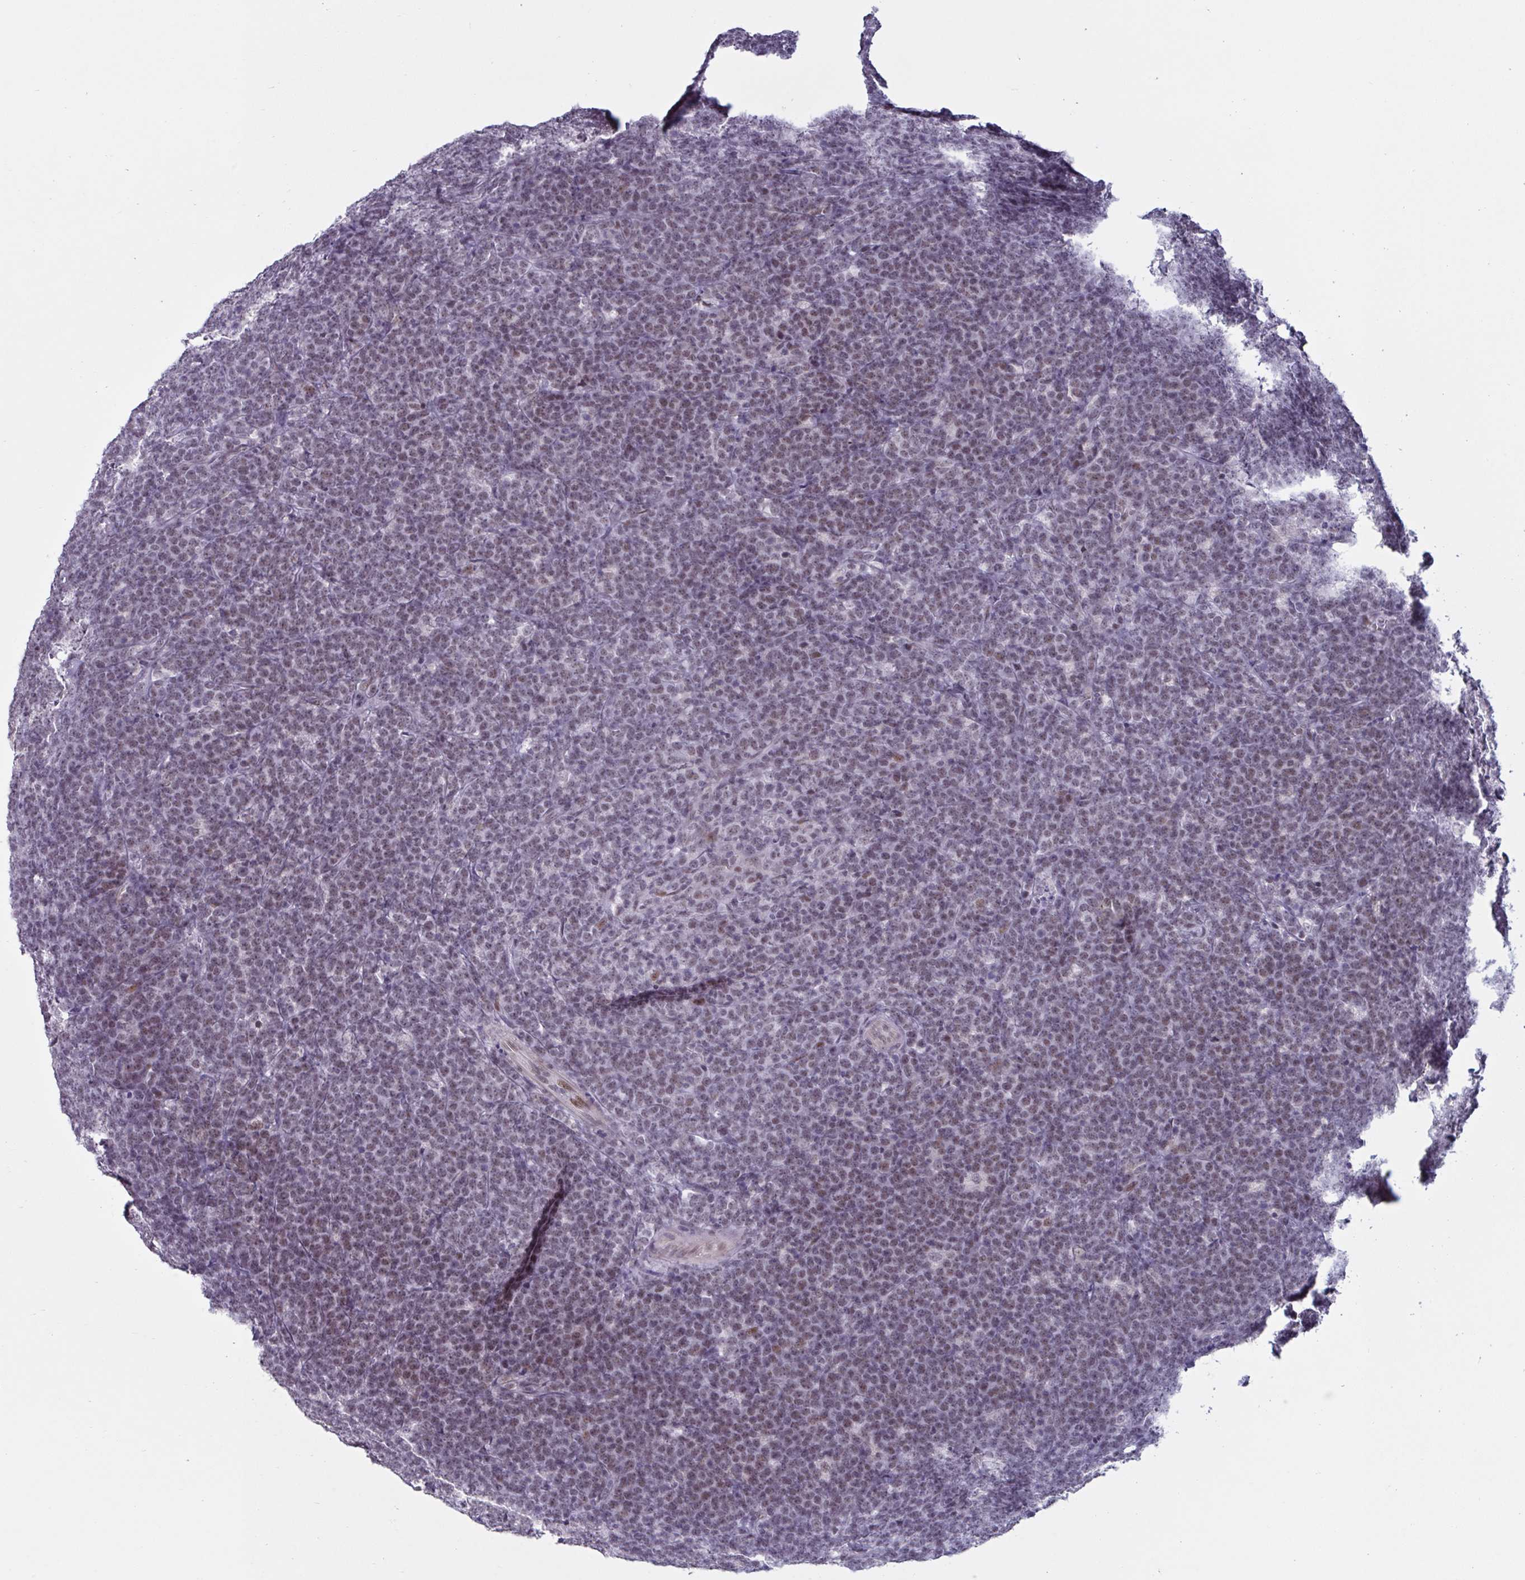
{"staining": {"intensity": "weak", "quantity": "25%-75%", "location": "nuclear"}, "tissue": "lymphoma", "cell_type": "Tumor cells", "image_type": "cancer", "snomed": [{"axis": "morphology", "description": "Malignant lymphoma, non-Hodgkin's type, High grade"}, {"axis": "topography", "description": "Small intestine"}, {"axis": "topography", "description": "Colon"}], "caption": "A low amount of weak nuclear expression is identified in approximately 25%-75% of tumor cells in lymphoma tissue. The protein of interest is stained brown, and the nuclei are stained in blue (DAB IHC with brightfield microscopy, high magnification).", "gene": "HSD17B6", "patient": {"sex": "male", "age": 8}}